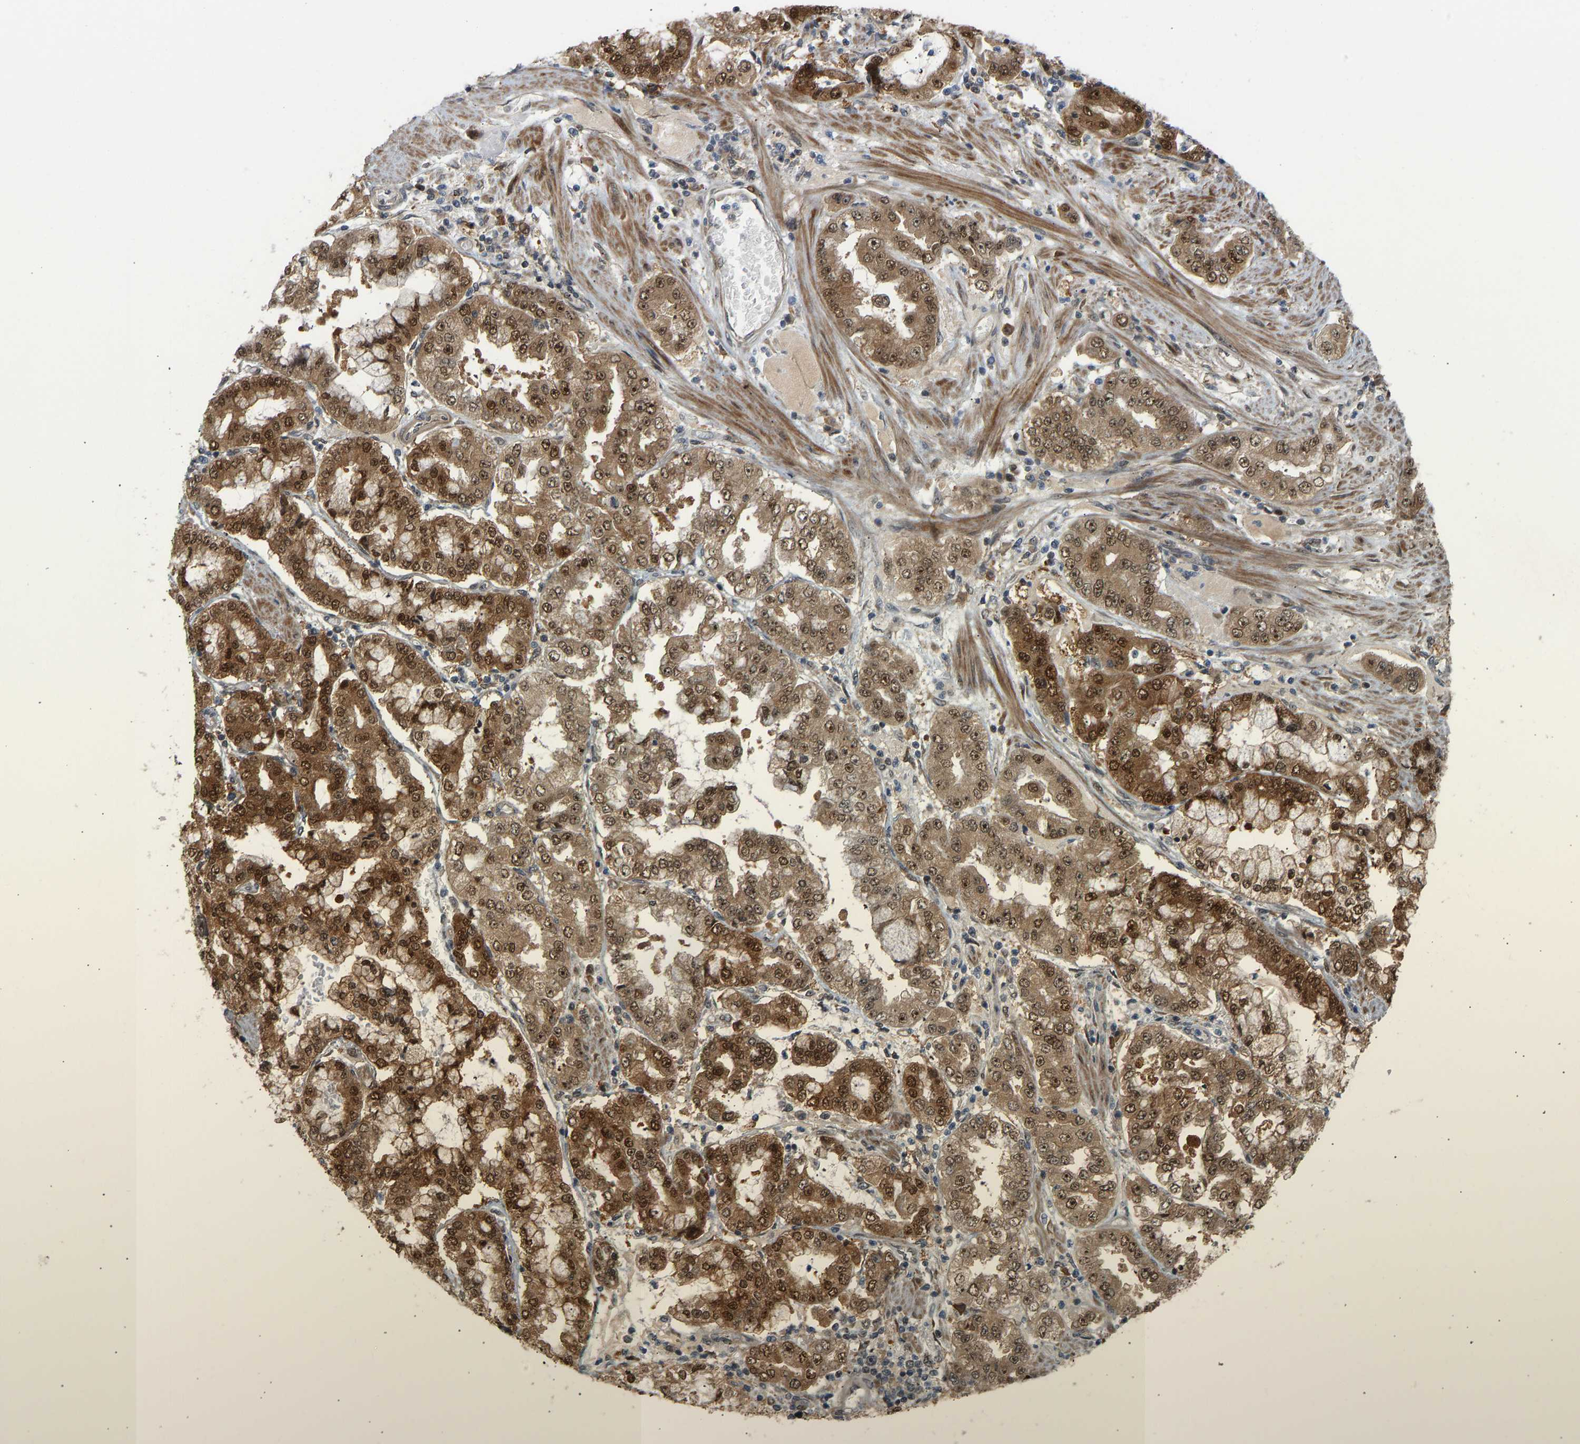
{"staining": {"intensity": "moderate", "quantity": ">75%", "location": "cytoplasmic/membranous,nuclear"}, "tissue": "stomach cancer", "cell_type": "Tumor cells", "image_type": "cancer", "snomed": [{"axis": "morphology", "description": "Adenocarcinoma, NOS"}, {"axis": "topography", "description": "Stomach"}], "caption": "A brown stain highlights moderate cytoplasmic/membranous and nuclear staining of a protein in stomach cancer tumor cells.", "gene": "BAG1", "patient": {"sex": "male", "age": 76}}